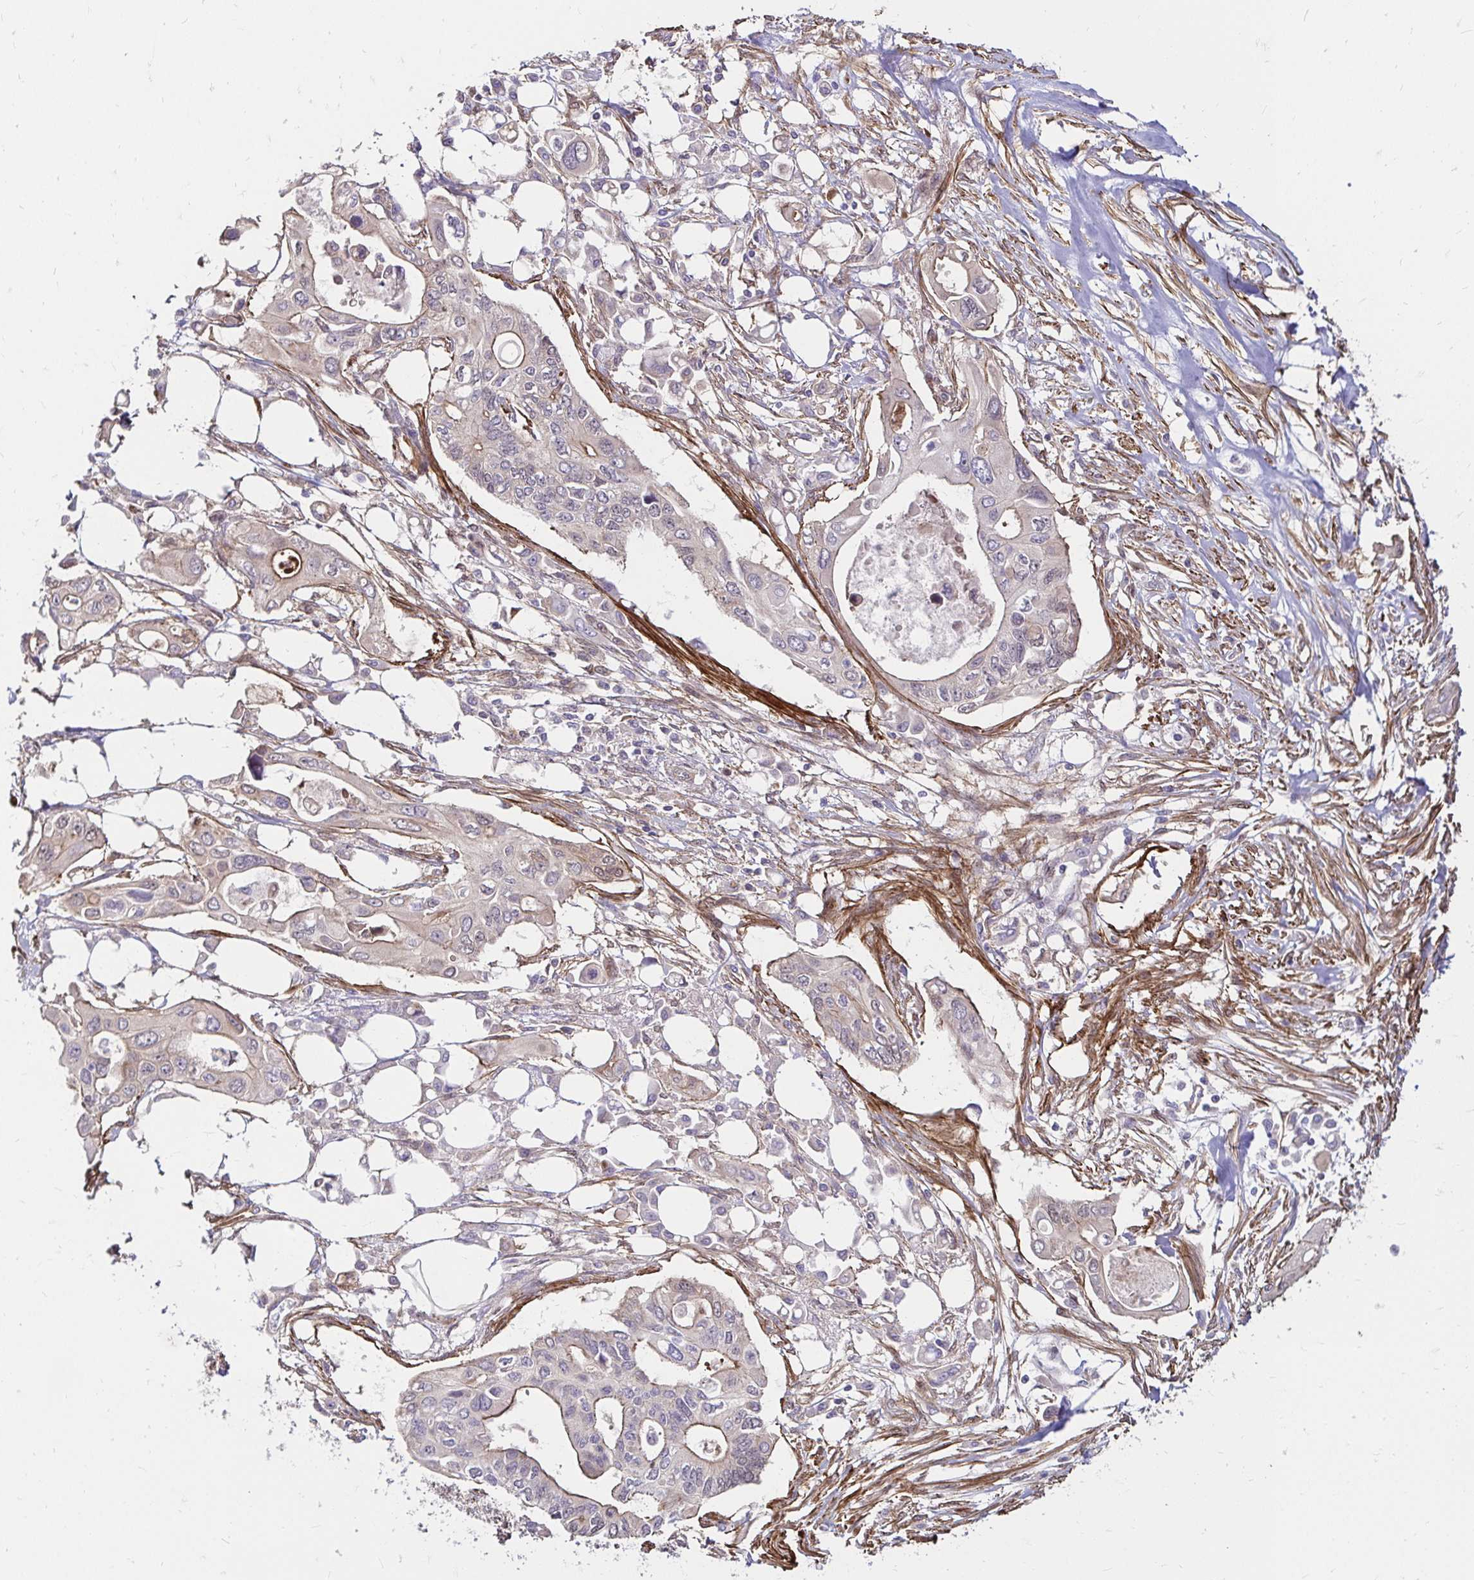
{"staining": {"intensity": "weak", "quantity": "<25%", "location": "cytoplasmic/membranous"}, "tissue": "pancreatic cancer", "cell_type": "Tumor cells", "image_type": "cancer", "snomed": [{"axis": "morphology", "description": "Adenocarcinoma, NOS"}, {"axis": "topography", "description": "Pancreas"}], "caption": "An IHC histopathology image of pancreatic cancer is shown. There is no staining in tumor cells of pancreatic cancer. Brightfield microscopy of immunohistochemistry (IHC) stained with DAB (brown) and hematoxylin (blue), captured at high magnification.", "gene": "YAP1", "patient": {"sex": "female", "age": 63}}